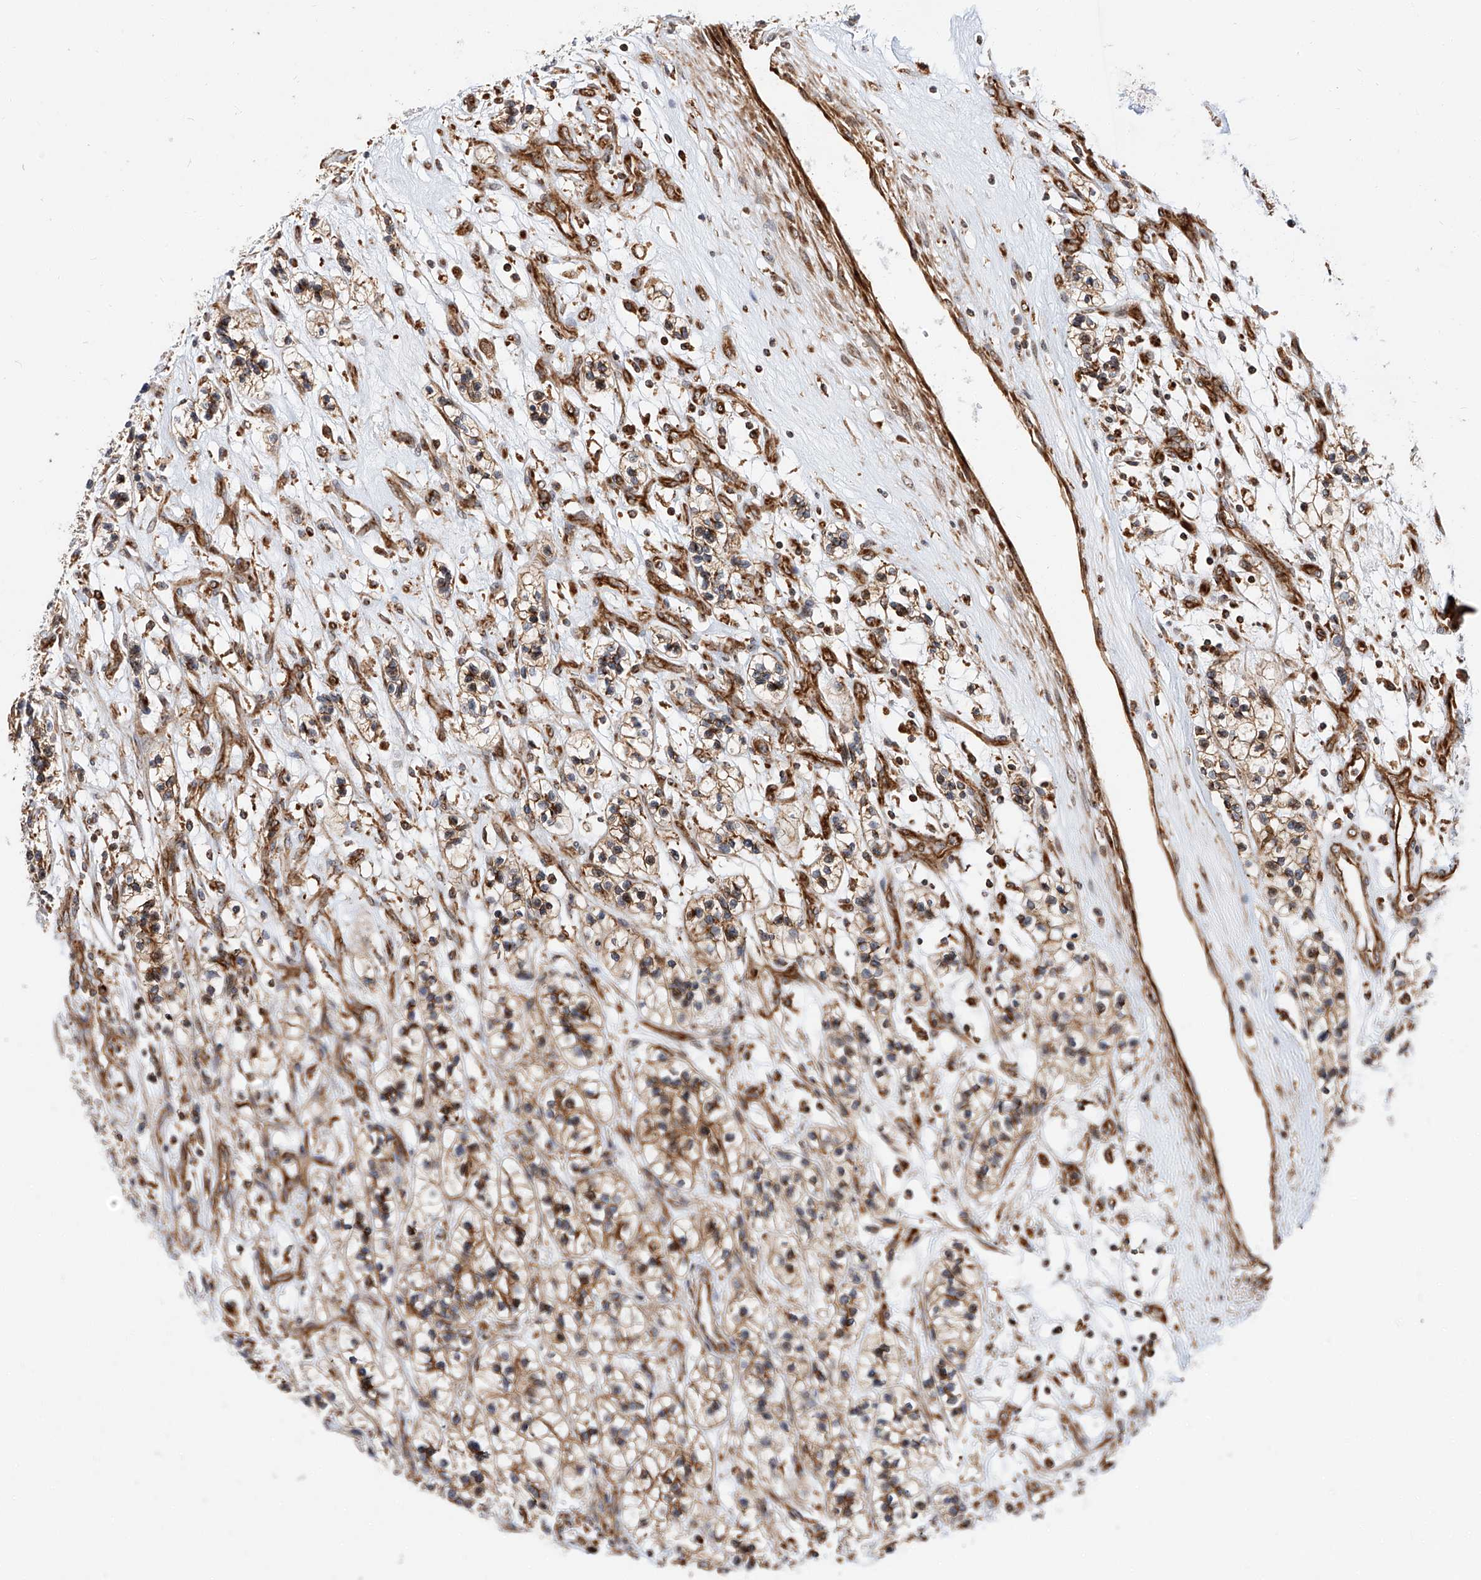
{"staining": {"intensity": "moderate", "quantity": ">75%", "location": "cytoplasmic/membranous"}, "tissue": "renal cancer", "cell_type": "Tumor cells", "image_type": "cancer", "snomed": [{"axis": "morphology", "description": "Adenocarcinoma, NOS"}, {"axis": "topography", "description": "Kidney"}], "caption": "Adenocarcinoma (renal) was stained to show a protein in brown. There is medium levels of moderate cytoplasmic/membranous expression in approximately >75% of tumor cells.", "gene": "ISCA2", "patient": {"sex": "female", "age": 57}}